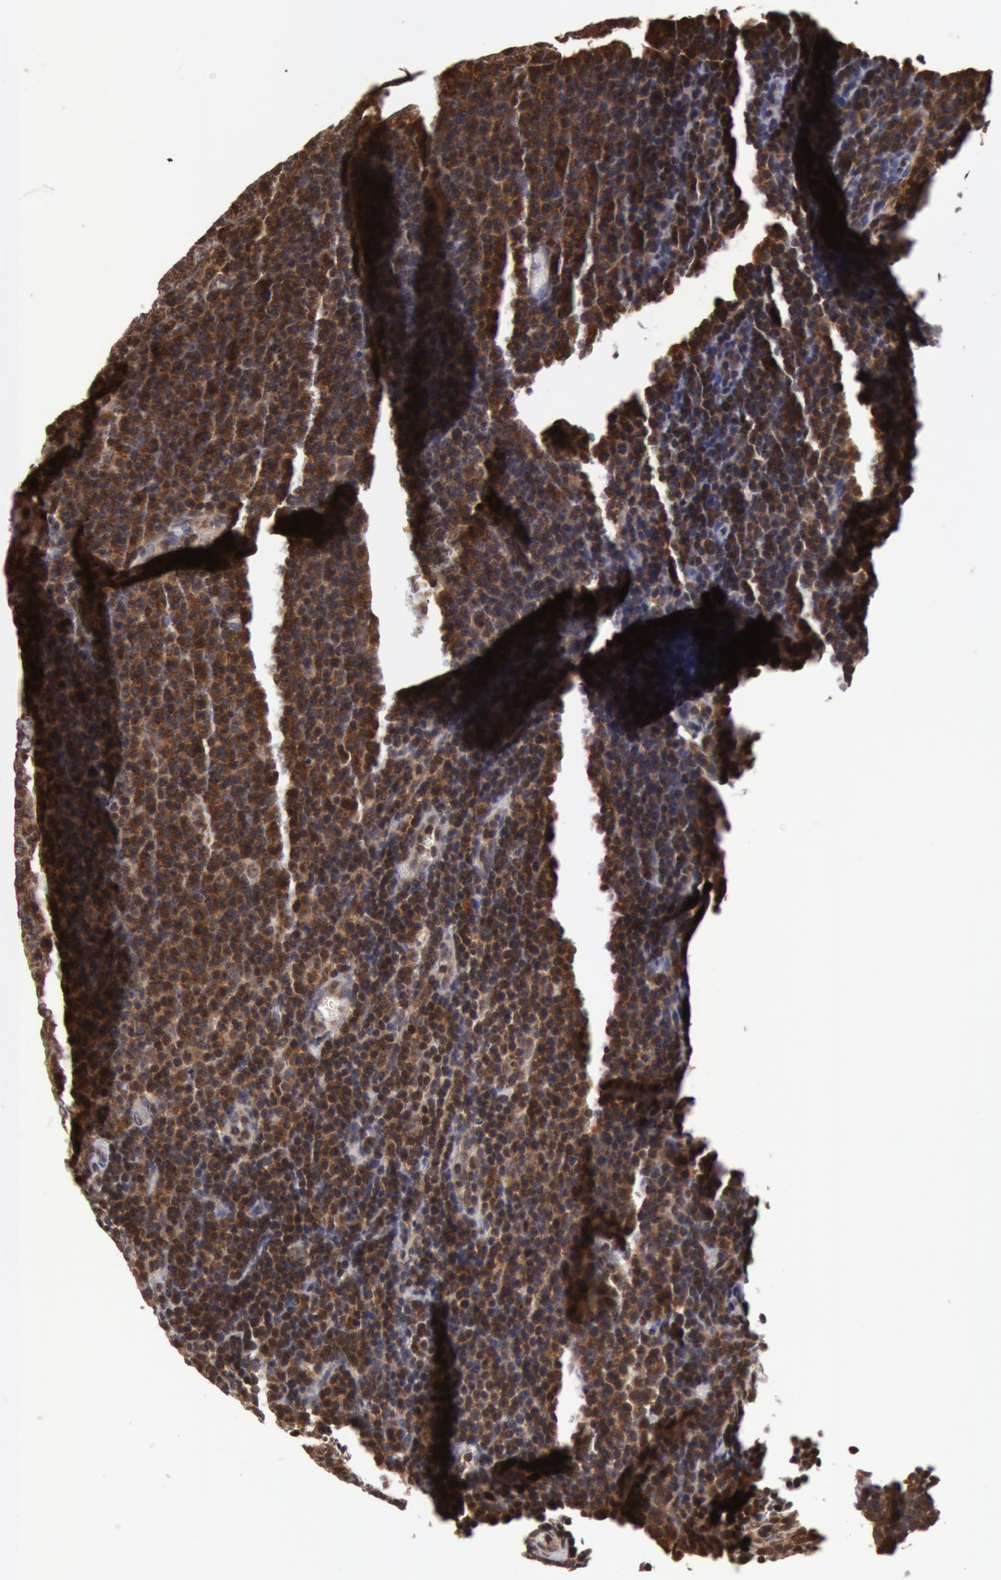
{"staining": {"intensity": "weak", "quantity": ">75%", "location": "cytoplasmic/membranous"}, "tissue": "lymphoma", "cell_type": "Tumor cells", "image_type": "cancer", "snomed": [{"axis": "morphology", "description": "Malignant lymphoma, non-Hodgkin's type, Low grade"}, {"axis": "topography", "description": "Lymph node"}], "caption": "Lymphoma was stained to show a protein in brown. There is low levels of weak cytoplasmic/membranous positivity in about >75% of tumor cells.", "gene": "ZNF350", "patient": {"sex": "male", "age": 74}}